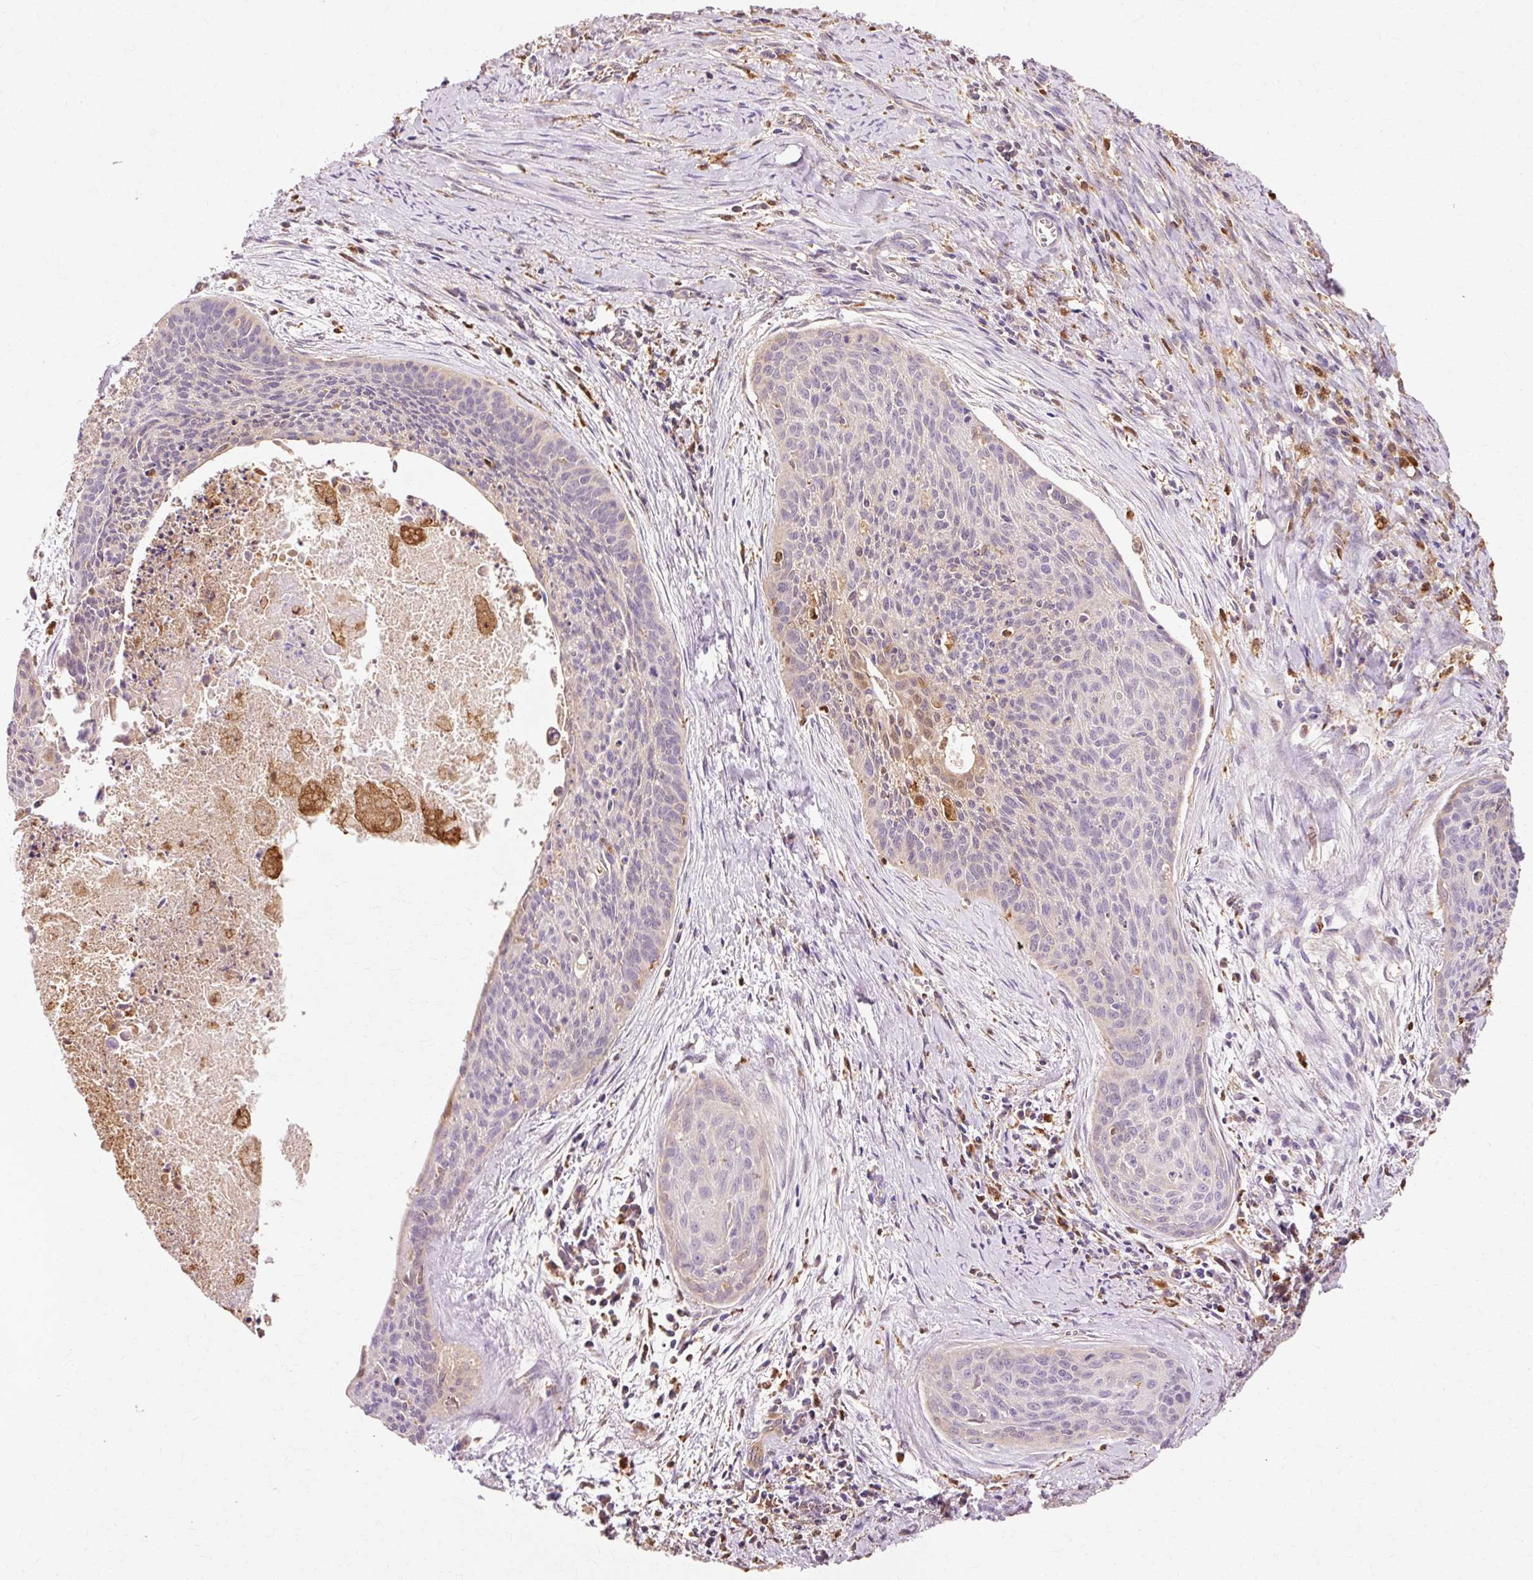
{"staining": {"intensity": "negative", "quantity": "none", "location": "none"}, "tissue": "cervical cancer", "cell_type": "Tumor cells", "image_type": "cancer", "snomed": [{"axis": "morphology", "description": "Squamous cell carcinoma, NOS"}, {"axis": "topography", "description": "Cervix"}], "caption": "Immunohistochemical staining of cervical cancer (squamous cell carcinoma) reveals no significant positivity in tumor cells.", "gene": "GPX1", "patient": {"sex": "female", "age": 55}}